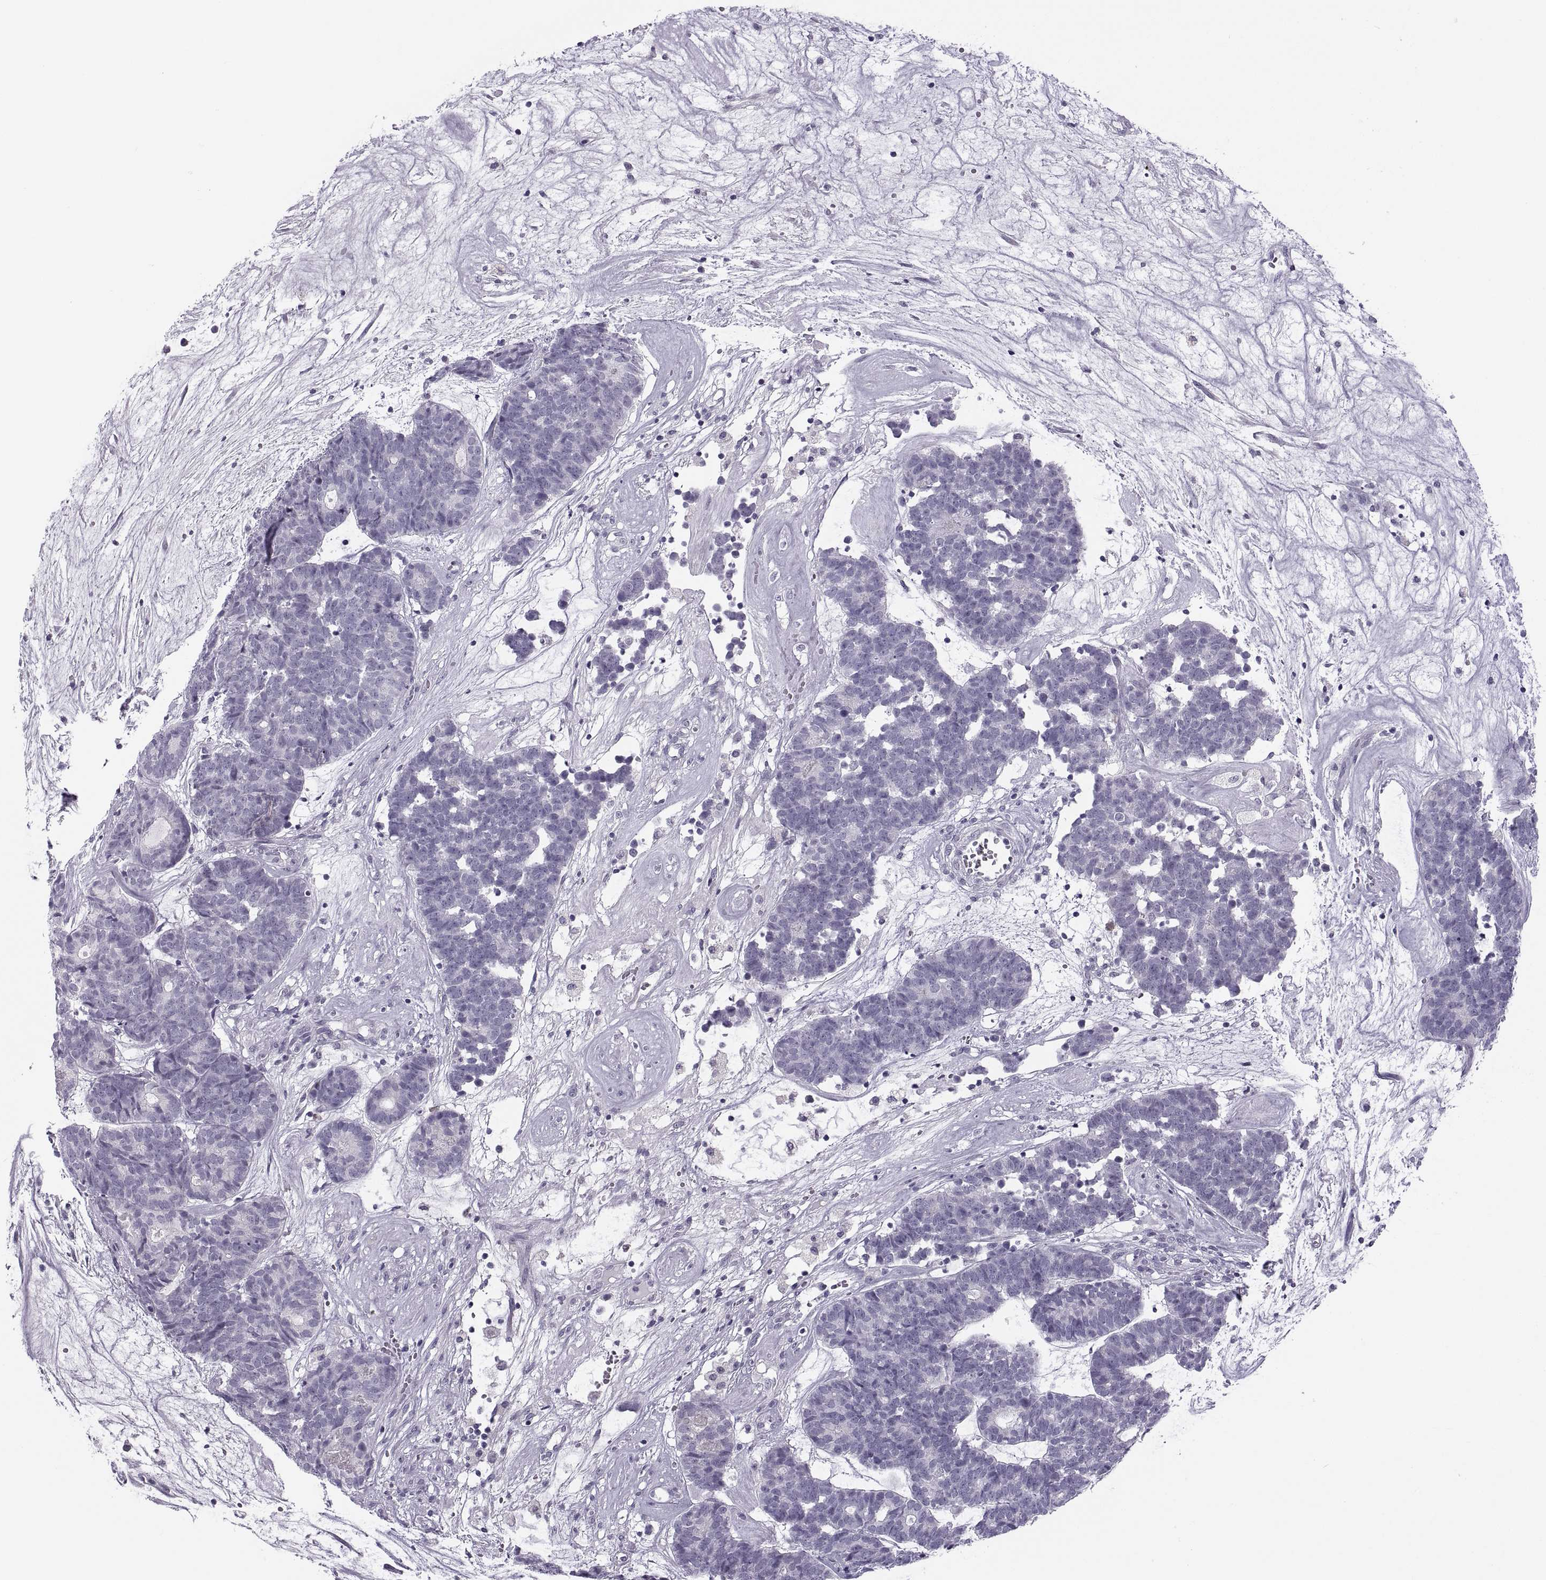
{"staining": {"intensity": "negative", "quantity": "none", "location": "none"}, "tissue": "head and neck cancer", "cell_type": "Tumor cells", "image_type": "cancer", "snomed": [{"axis": "morphology", "description": "Adenocarcinoma, NOS"}, {"axis": "topography", "description": "Head-Neck"}], "caption": "High magnification brightfield microscopy of adenocarcinoma (head and neck) stained with DAB (3,3'-diaminobenzidine) (brown) and counterstained with hematoxylin (blue): tumor cells show no significant staining. (DAB IHC with hematoxylin counter stain).", "gene": "C3orf22", "patient": {"sex": "female", "age": 81}}